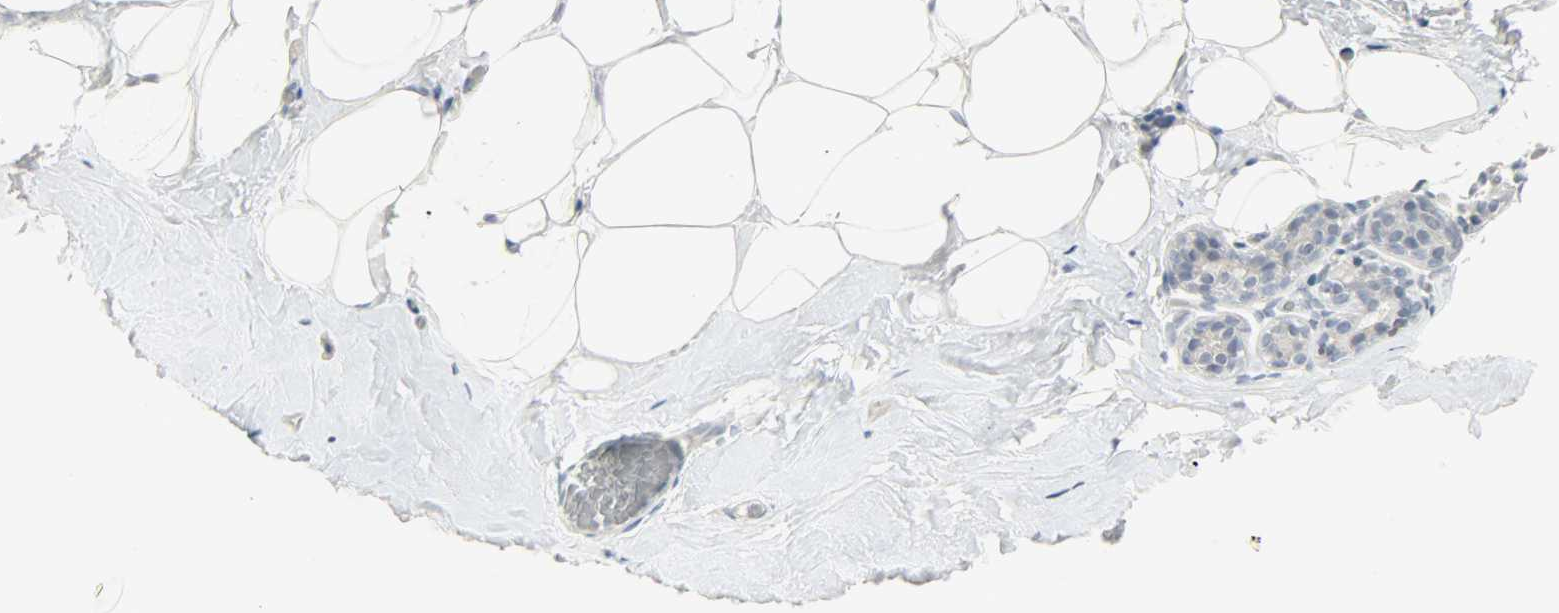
{"staining": {"intensity": "negative", "quantity": "none", "location": "none"}, "tissue": "breast", "cell_type": "Adipocytes", "image_type": "normal", "snomed": [{"axis": "morphology", "description": "Normal tissue, NOS"}, {"axis": "topography", "description": "Breast"}], "caption": "High power microscopy histopathology image of an immunohistochemistry image of normal breast, revealing no significant staining in adipocytes.", "gene": "CAMK4", "patient": {"sex": "female", "age": 75}}